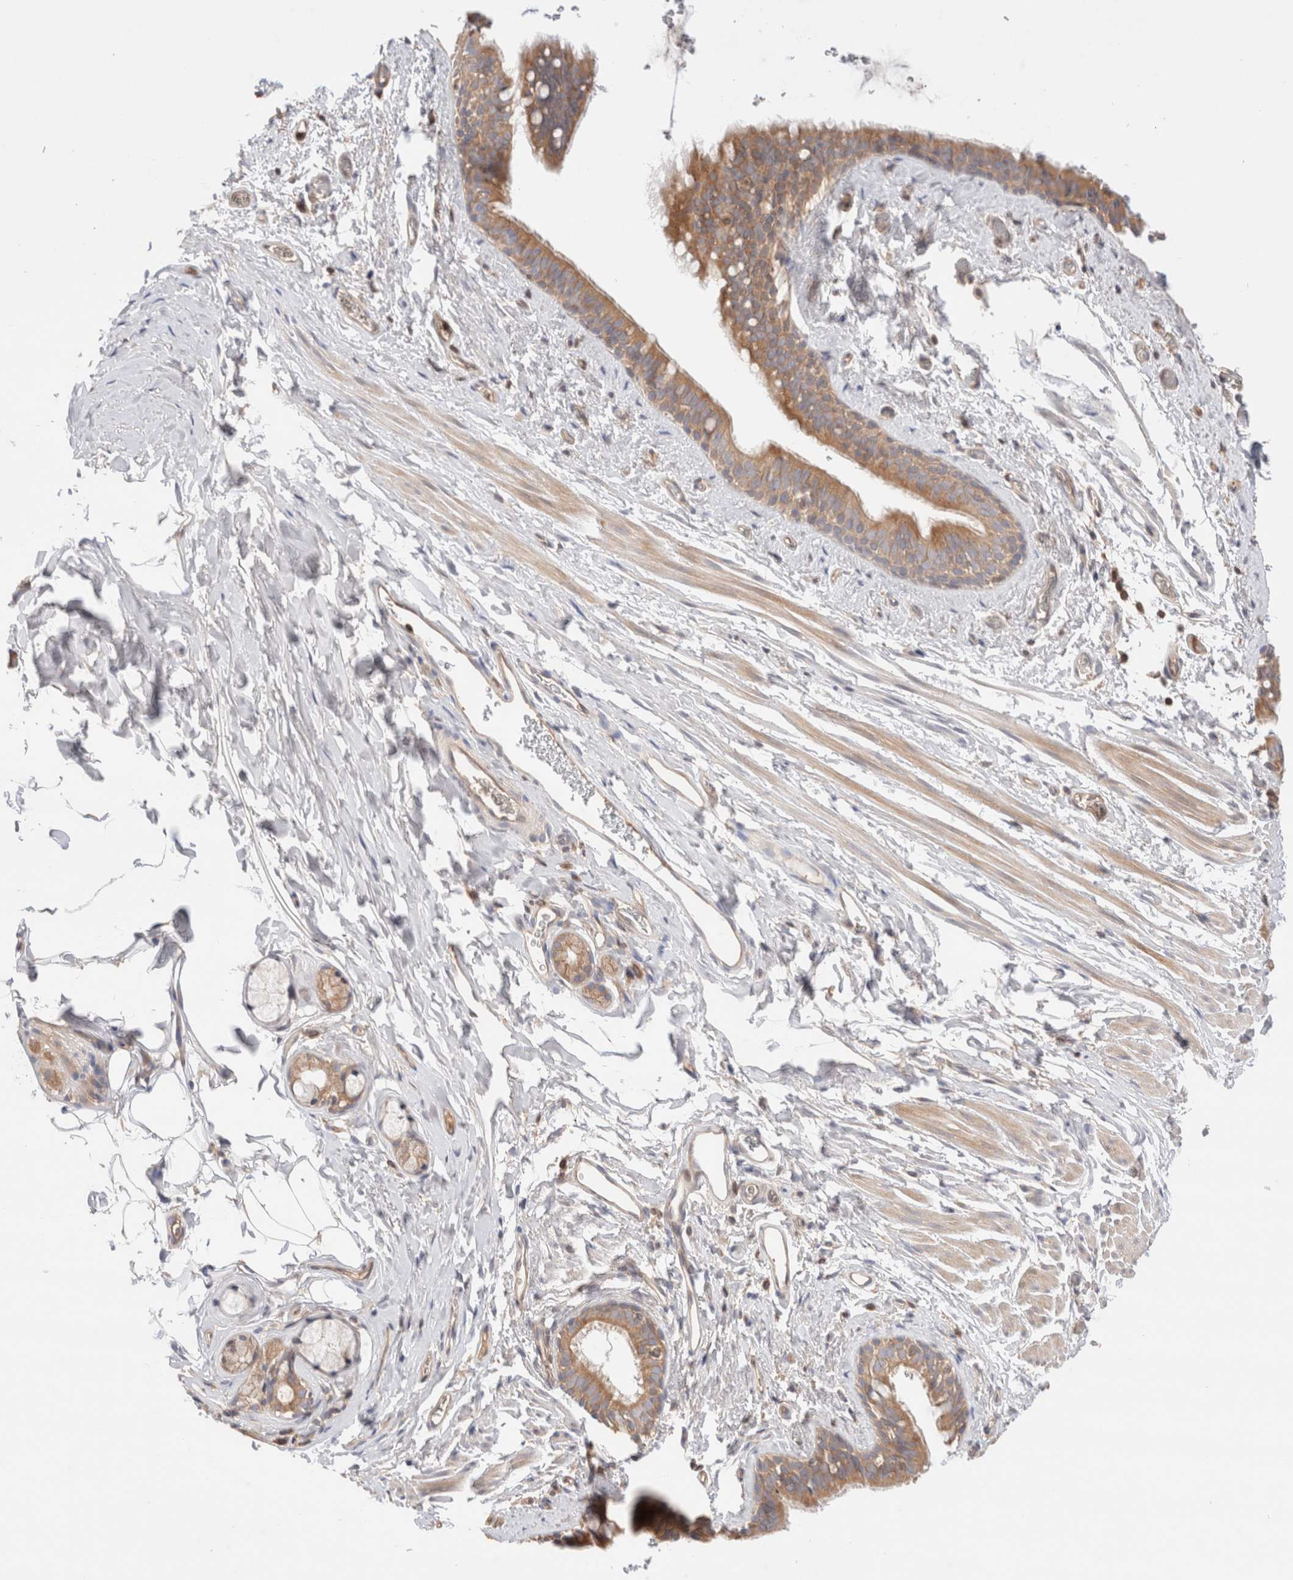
{"staining": {"intensity": "moderate", "quantity": ">75%", "location": "cytoplasmic/membranous"}, "tissue": "bronchus", "cell_type": "Respiratory epithelial cells", "image_type": "normal", "snomed": [{"axis": "morphology", "description": "Normal tissue, NOS"}, {"axis": "topography", "description": "Cartilage tissue"}, {"axis": "topography", "description": "Bronchus"}, {"axis": "topography", "description": "Lung"}], "caption": "Immunohistochemistry (IHC) staining of normal bronchus, which displays medium levels of moderate cytoplasmic/membranous positivity in approximately >75% of respiratory epithelial cells indicating moderate cytoplasmic/membranous protein positivity. The staining was performed using DAB (3,3'-diaminobenzidine) (brown) for protein detection and nuclei were counterstained in hematoxylin (blue).", "gene": "SIKE1", "patient": {"sex": "male", "age": 64}}